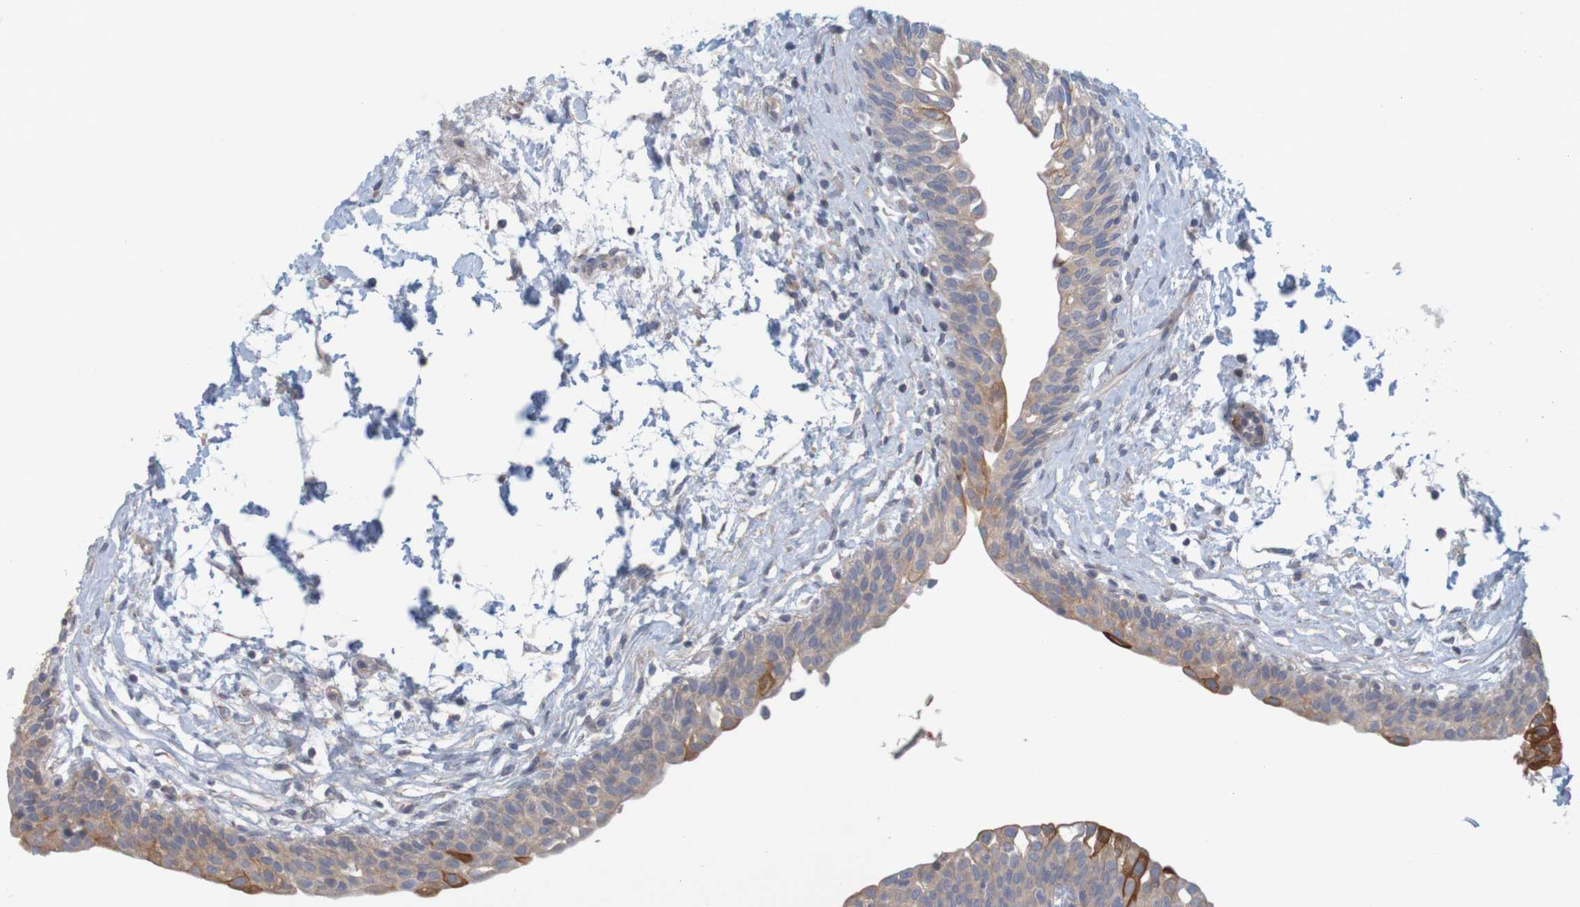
{"staining": {"intensity": "strong", "quantity": "<25%", "location": "cytoplasmic/membranous"}, "tissue": "urinary bladder", "cell_type": "Urothelial cells", "image_type": "normal", "snomed": [{"axis": "morphology", "description": "Normal tissue, NOS"}, {"axis": "topography", "description": "Urinary bladder"}], "caption": "A high-resolution photomicrograph shows immunohistochemistry staining of benign urinary bladder, which demonstrates strong cytoplasmic/membranous staining in about <25% of urothelial cells. (brown staining indicates protein expression, while blue staining denotes nuclei).", "gene": "KRT23", "patient": {"sex": "male", "age": 55}}